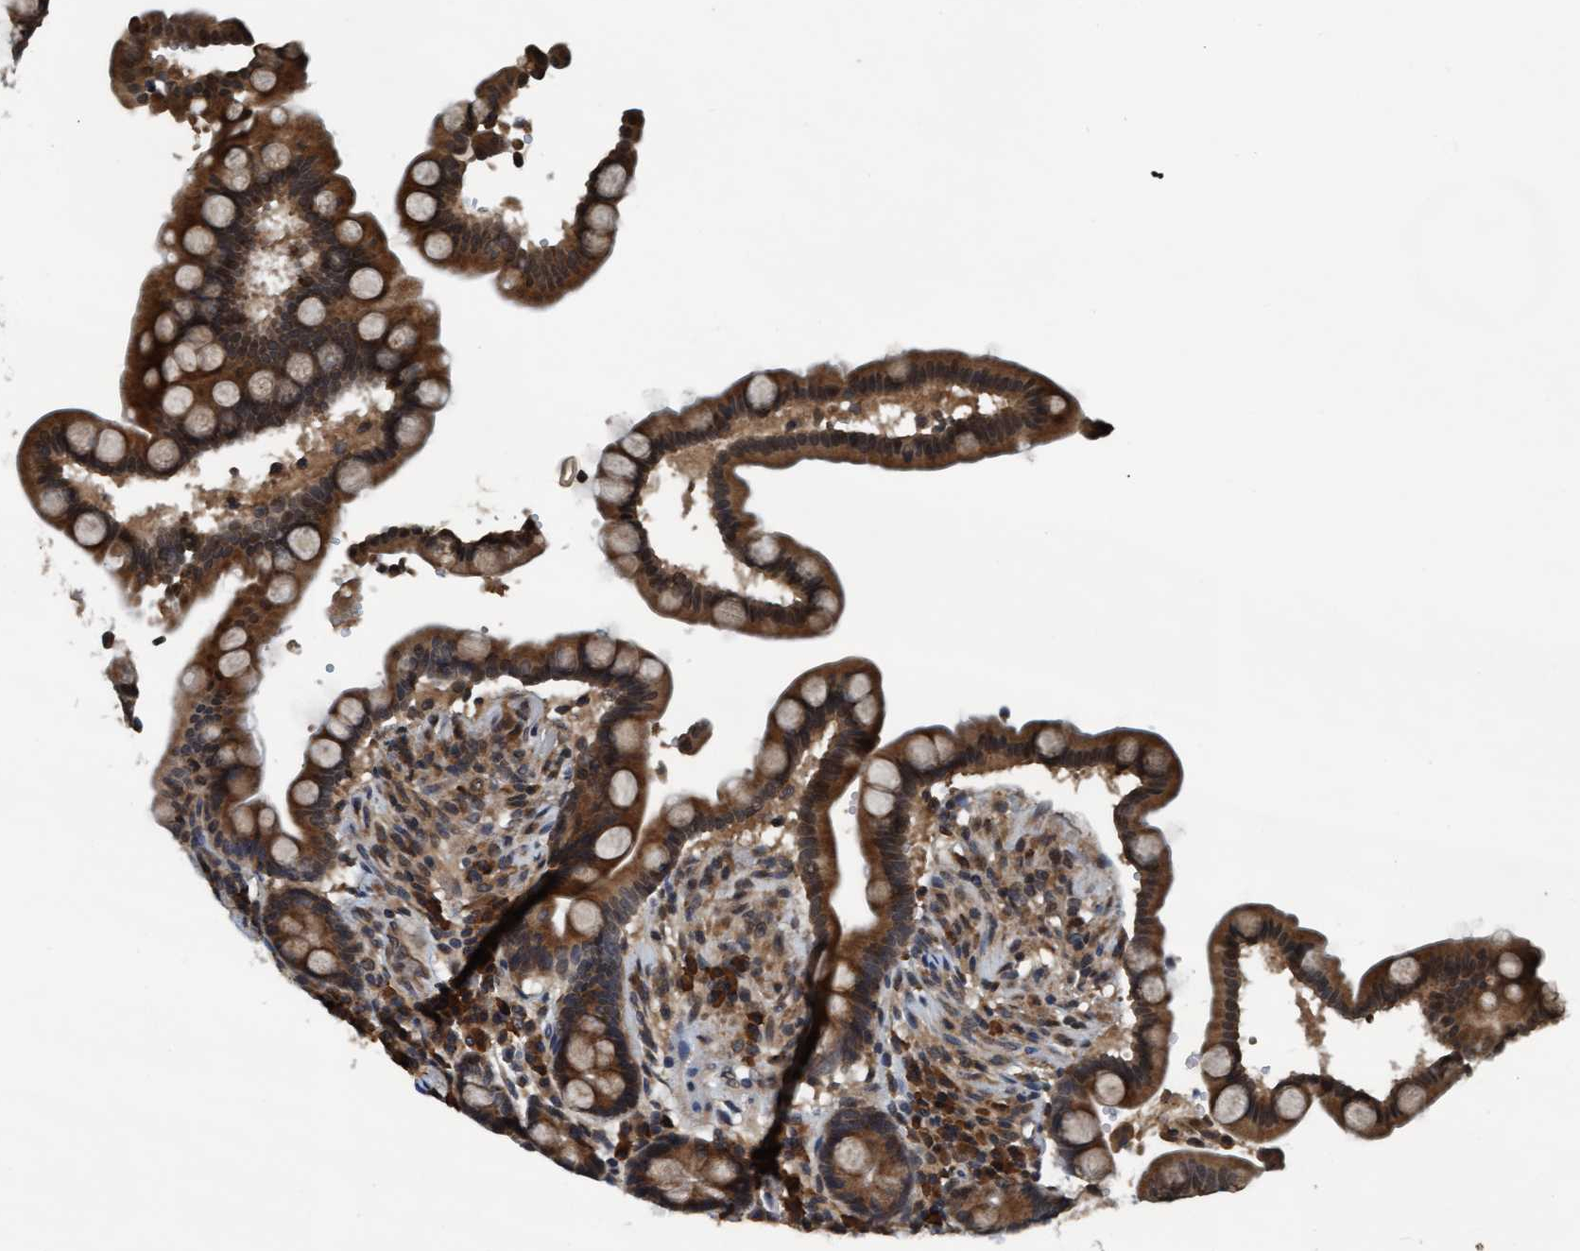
{"staining": {"intensity": "weak", "quantity": "25%-75%", "location": "cytoplasmic/membranous"}, "tissue": "colon", "cell_type": "Endothelial cells", "image_type": "normal", "snomed": [{"axis": "morphology", "description": "Normal tissue, NOS"}, {"axis": "topography", "description": "Colon"}], "caption": "Immunohistochemical staining of benign human colon exhibits 25%-75% levels of weak cytoplasmic/membranous protein positivity in about 25%-75% of endothelial cells. The staining was performed using DAB (3,3'-diaminobenzidine) to visualize the protein expression in brown, while the nuclei were stained in blue with hematoxylin (Magnification: 20x).", "gene": "WASF1", "patient": {"sex": "male", "age": 73}}